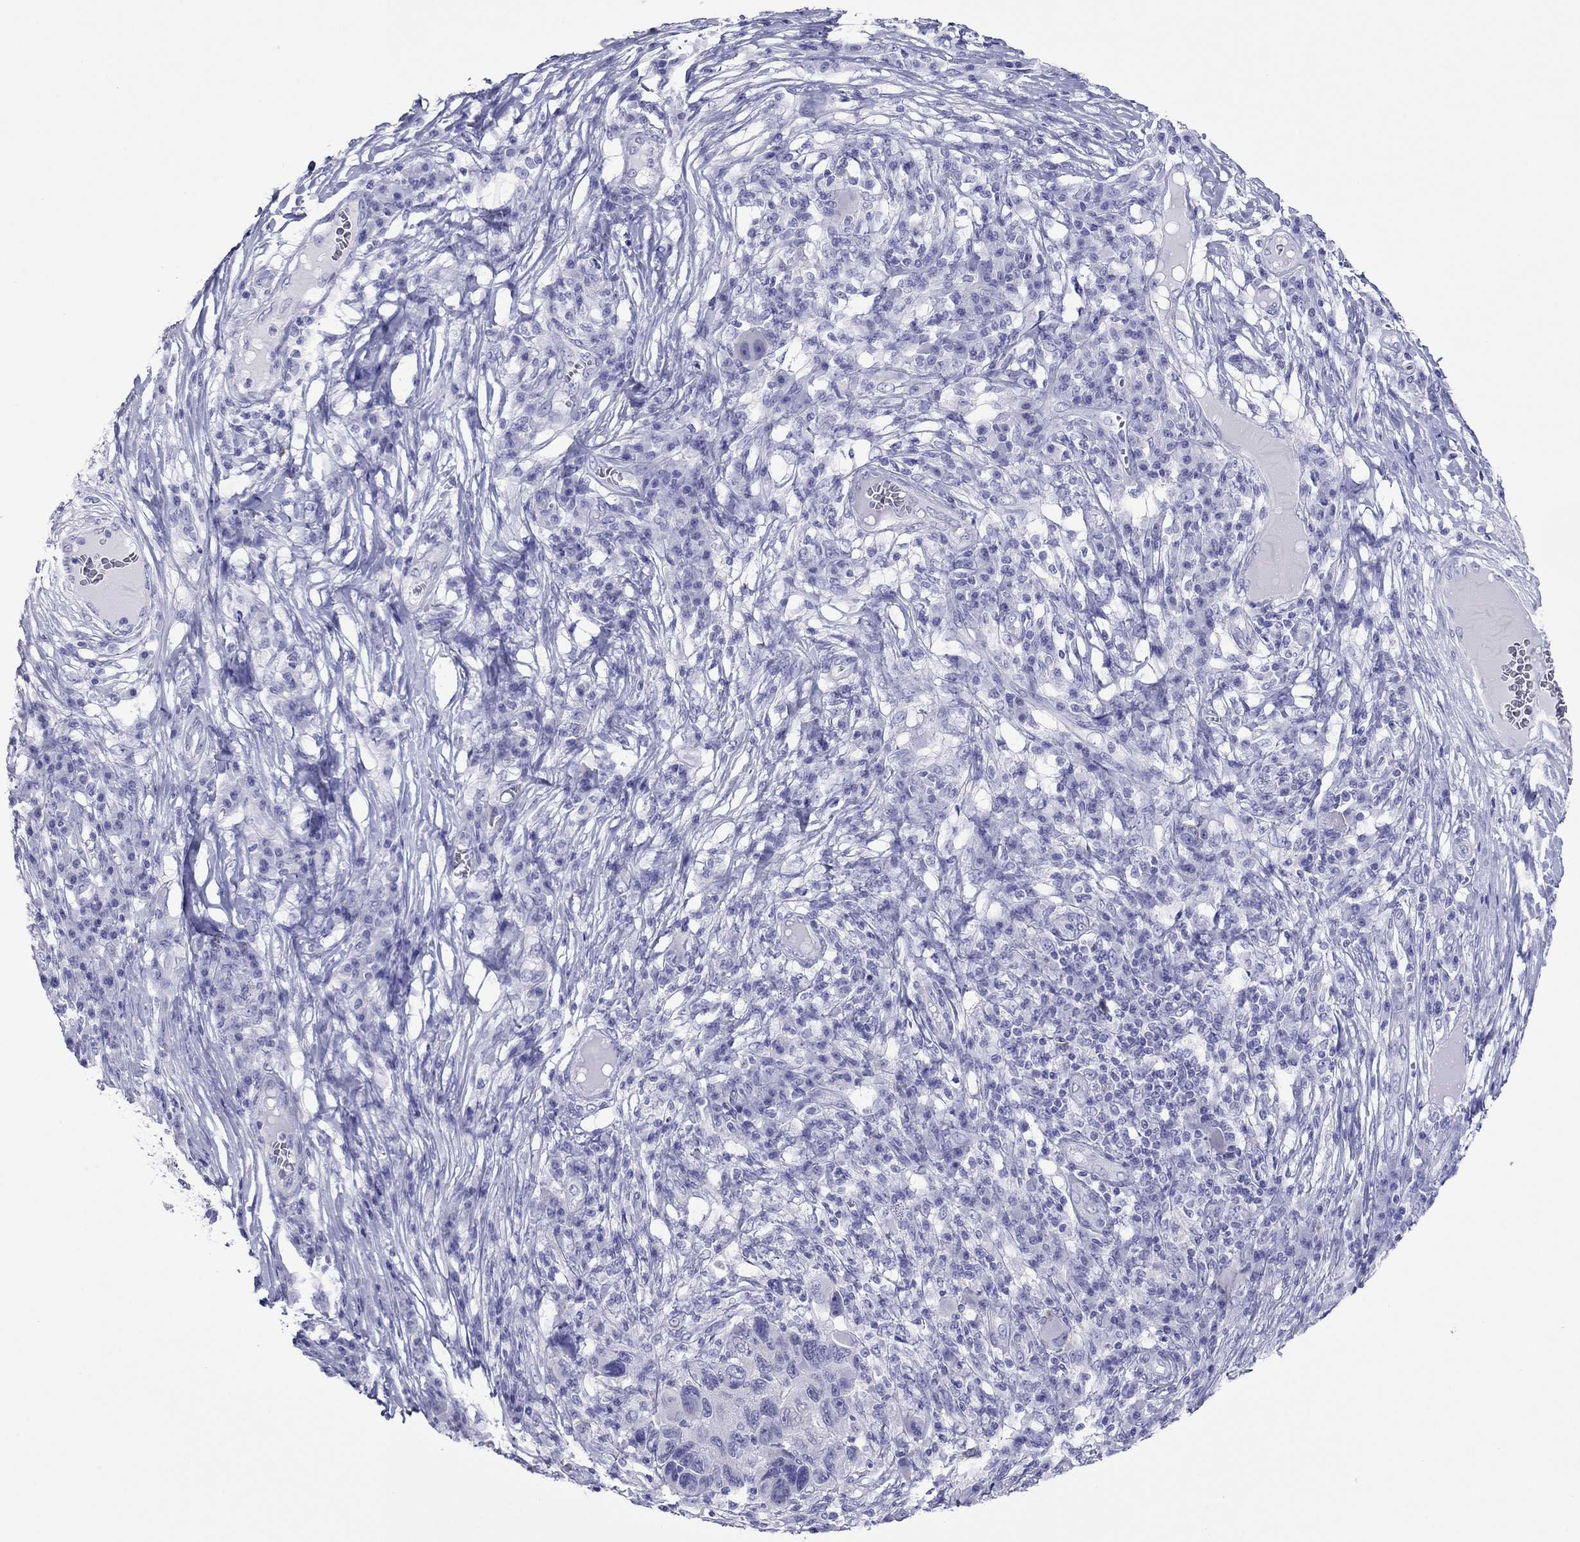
{"staining": {"intensity": "negative", "quantity": "none", "location": "none"}, "tissue": "melanoma", "cell_type": "Tumor cells", "image_type": "cancer", "snomed": [{"axis": "morphology", "description": "Malignant melanoma, NOS"}, {"axis": "topography", "description": "Skin"}], "caption": "Immunohistochemistry (IHC) image of melanoma stained for a protein (brown), which displays no staining in tumor cells.", "gene": "PCDHA6", "patient": {"sex": "male", "age": 53}}